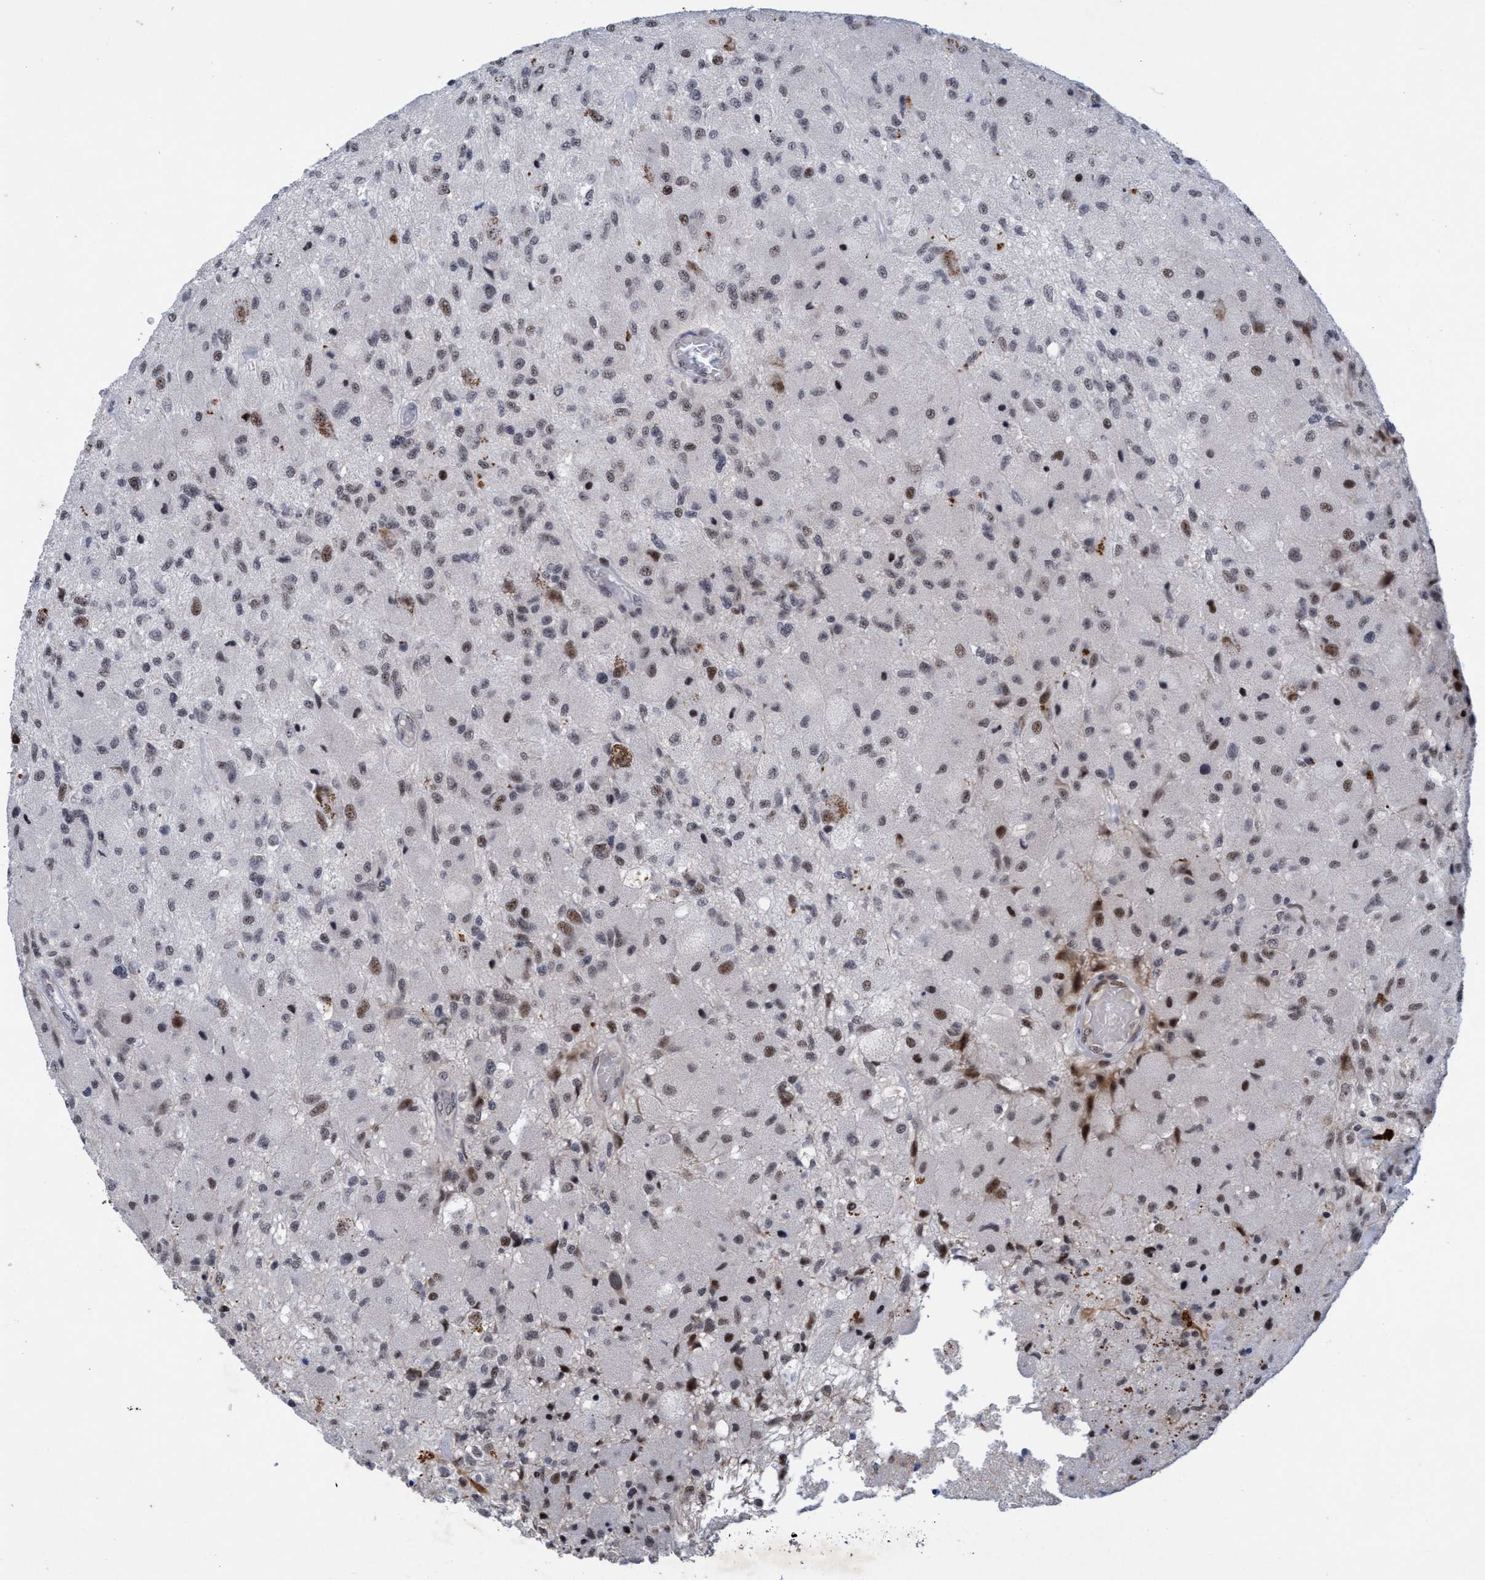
{"staining": {"intensity": "moderate", "quantity": "25%-75%", "location": "nuclear"}, "tissue": "glioma", "cell_type": "Tumor cells", "image_type": "cancer", "snomed": [{"axis": "morphology", "description": "Normal tissue, NOS"}, {"axis": "morphology", "description": "Glioma, malignant, High grade"}, {"axis": "topography", "description": "Cerebral cortex"}], "caption": "Brown immunohistochemical staining in human malignant glioma (high-grade) demonstrates moderate nuclear expression in approximately 25%-75% of tumor cells.", "gene": "GLT6D1", "patient": {"sex": "male", "age": 77}}